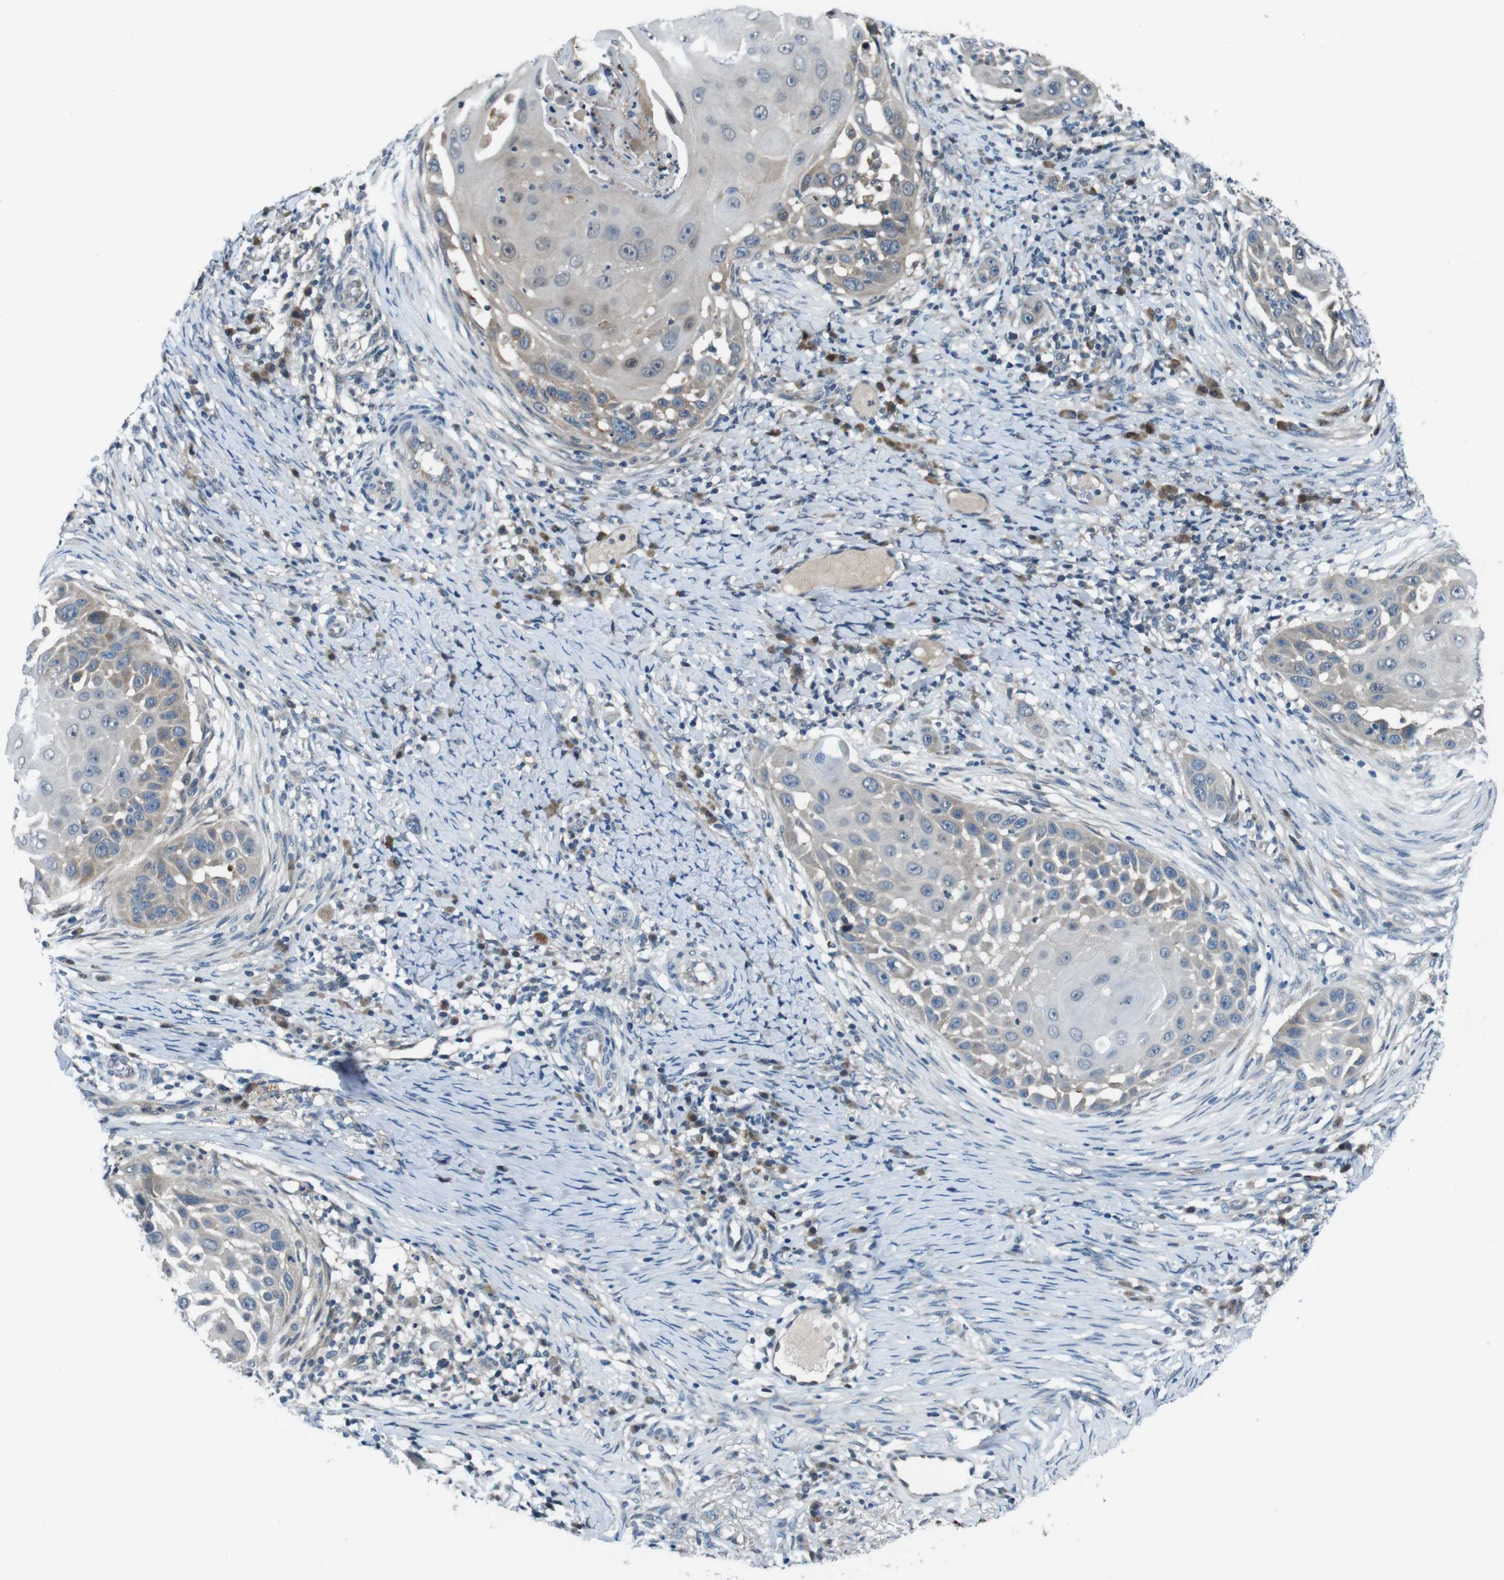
{"staining": {"intensity": "weak", "quantity": ">75%", "location": "cytoplasmic/membranous"}, "tissue": "skin cancer", "cell_type": "Tumor cells", "image_type": "cancer", "snomed": [{"axis": "morphology", "description": "Squamous cell carcinoma, NOS"}, {"axis": "topography", "description": "Skin"}], "caption": "A brown stain labels weak cytoplasmic/membranous positivity of a protein in skin cancer (squamous cell carcinoma) tumor cells.", "gene": "LRP5", "patient": {"sex": "female", "age": 44}}